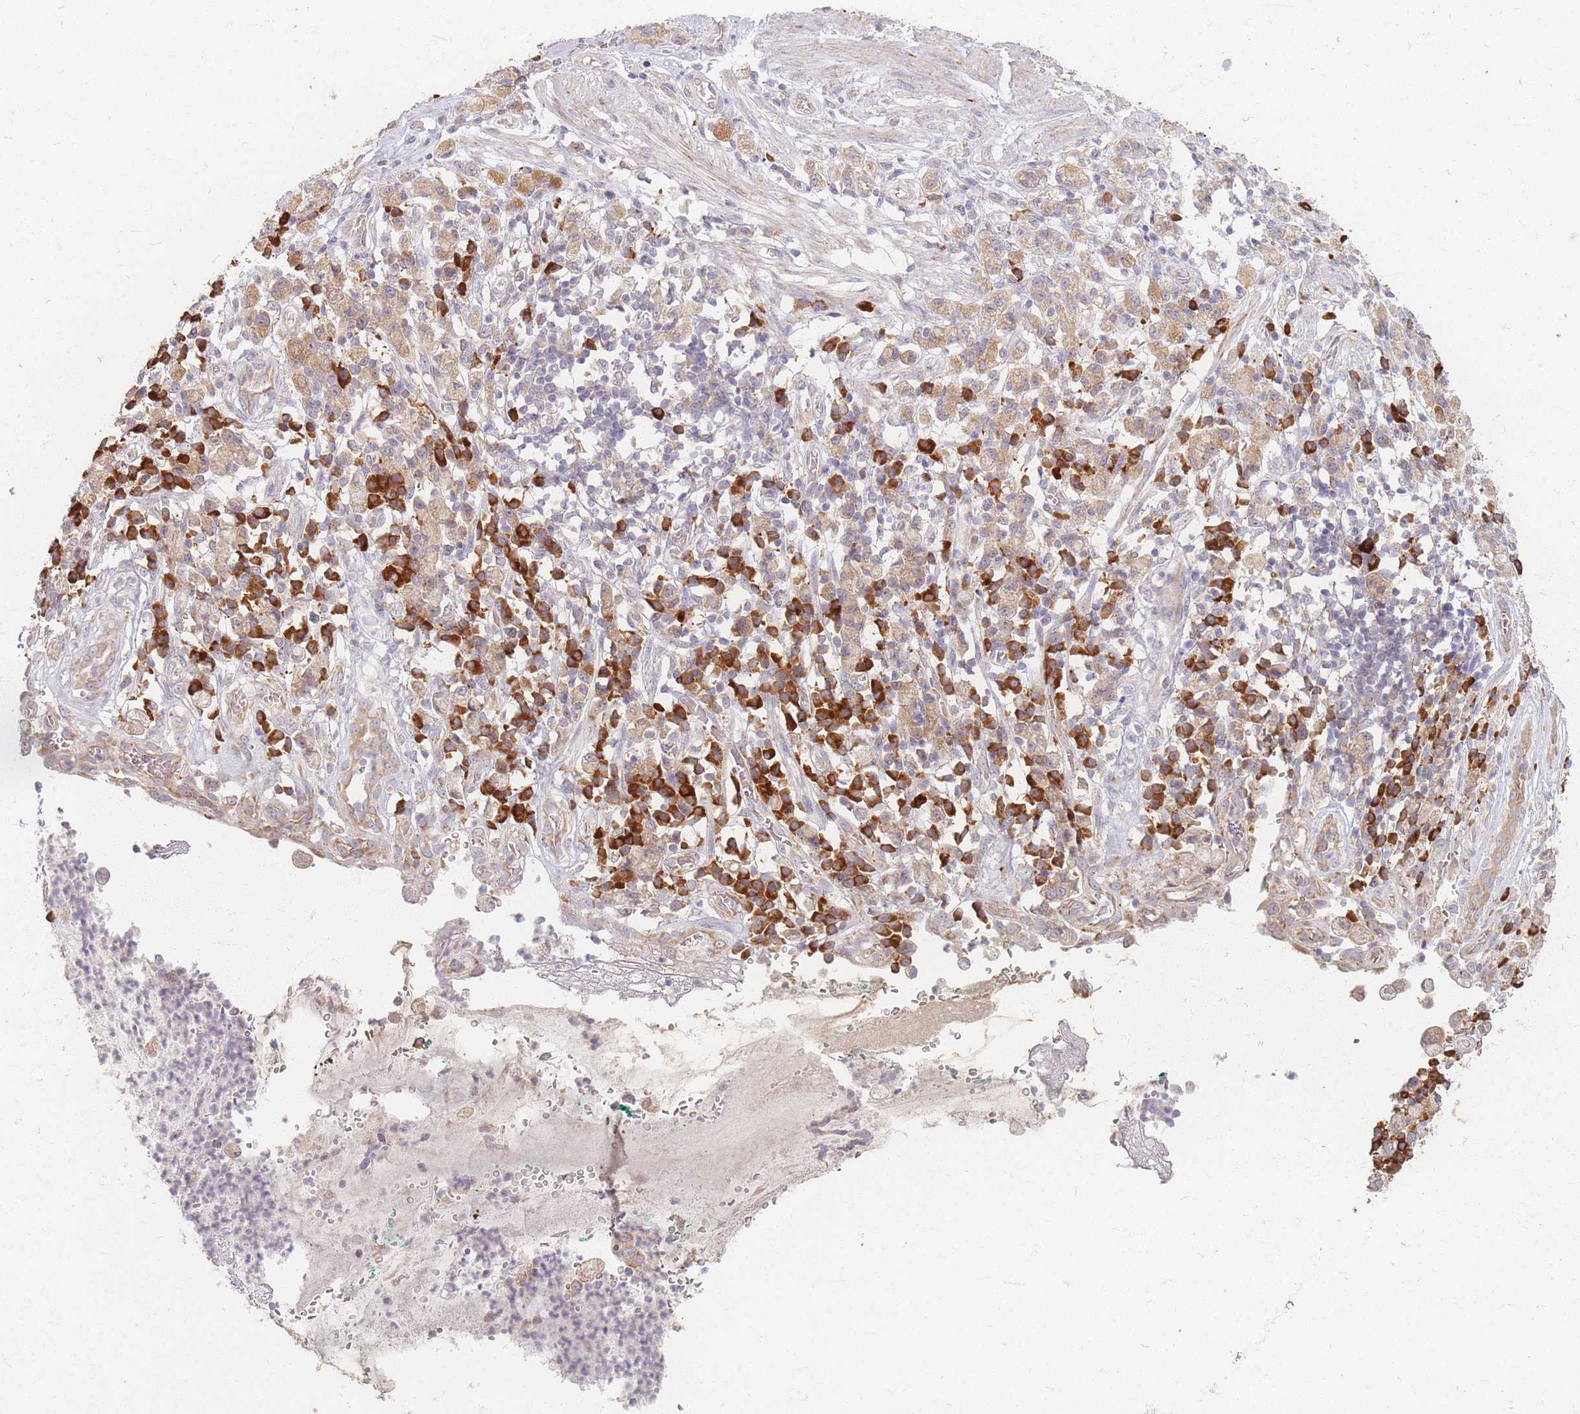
{"staining": {"intensity": "weak", "quantity": ">75%", "location": "cytoplasmic/membranous"}, "tissue": "stomach cancer", "cell_type": "Tumor cells", "image_type": "cancer", "snomed": [{"axis": "morphology", "description": "Adenocarcinoma, NOS"}, {"axis": "topography", "description": "Stomach"}], "caption": "Protein staining displays weak cytoplasmic/membranous staining in approximately >75% of tumor cells in stomach adenocarcinoma.", "gene": "SMIM14", "patient": {"sex": "male", "age": 77}}